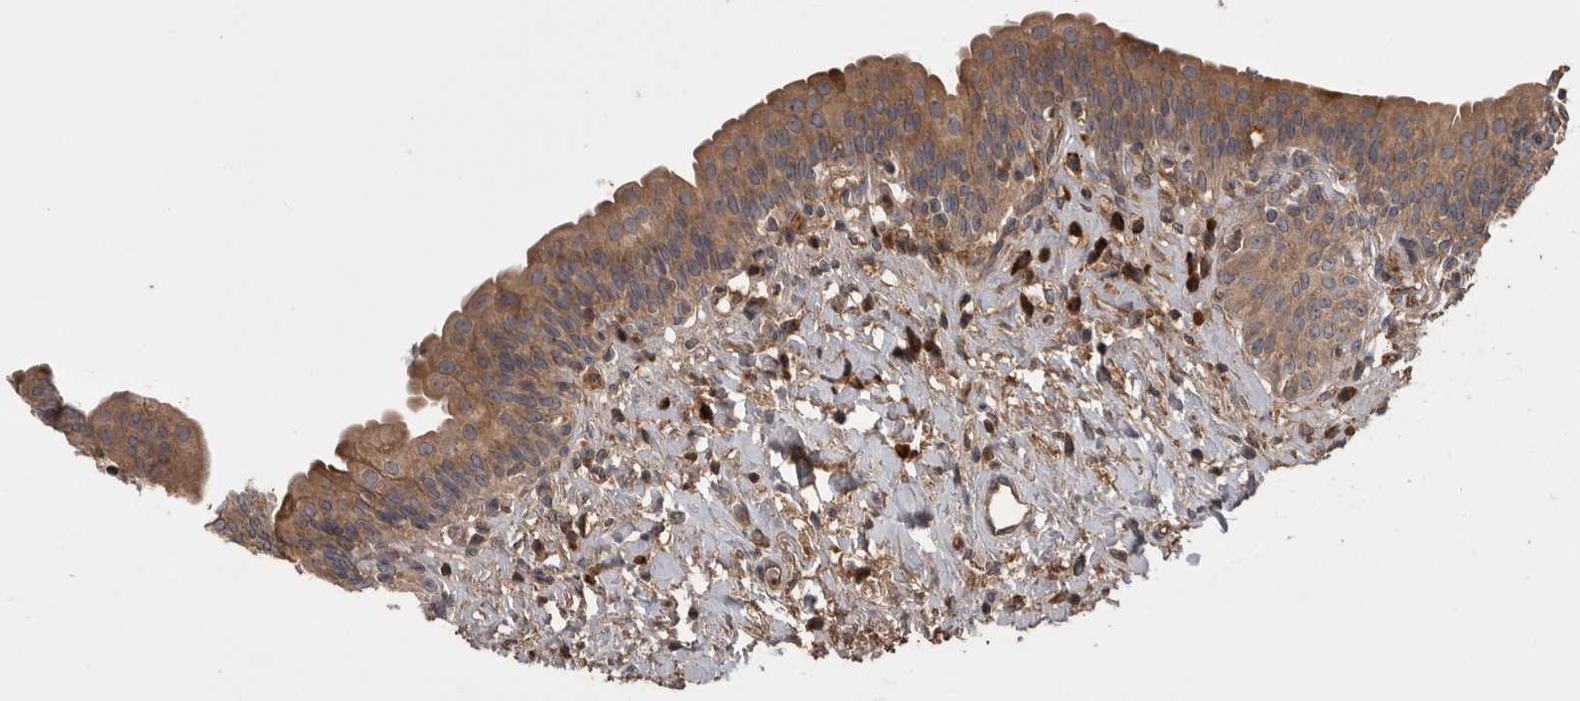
{"staining": {"intensity": "moderate", "quantity": ">75%", "location": "cytoplasmic/membranous"}, "tissue": "urinary bladder", "cell_type": "Urothelial cells", "image_type": "normal", "snomed": [{"axis": "morphology", "description": "Normal tissue, NOS"}, {"axis": "topography", "description": "Urinary bladder"}], "caption": "This photomicrograph reveals immunohistochemistry (IHC) staining of benign human urinary bladder, with medium moderate cytoplasmic/membranous expression in approximately >75% of urothelial cells.", "gene": "RAB3GAP2", "patient": {"sex": "male", "age": 83}}